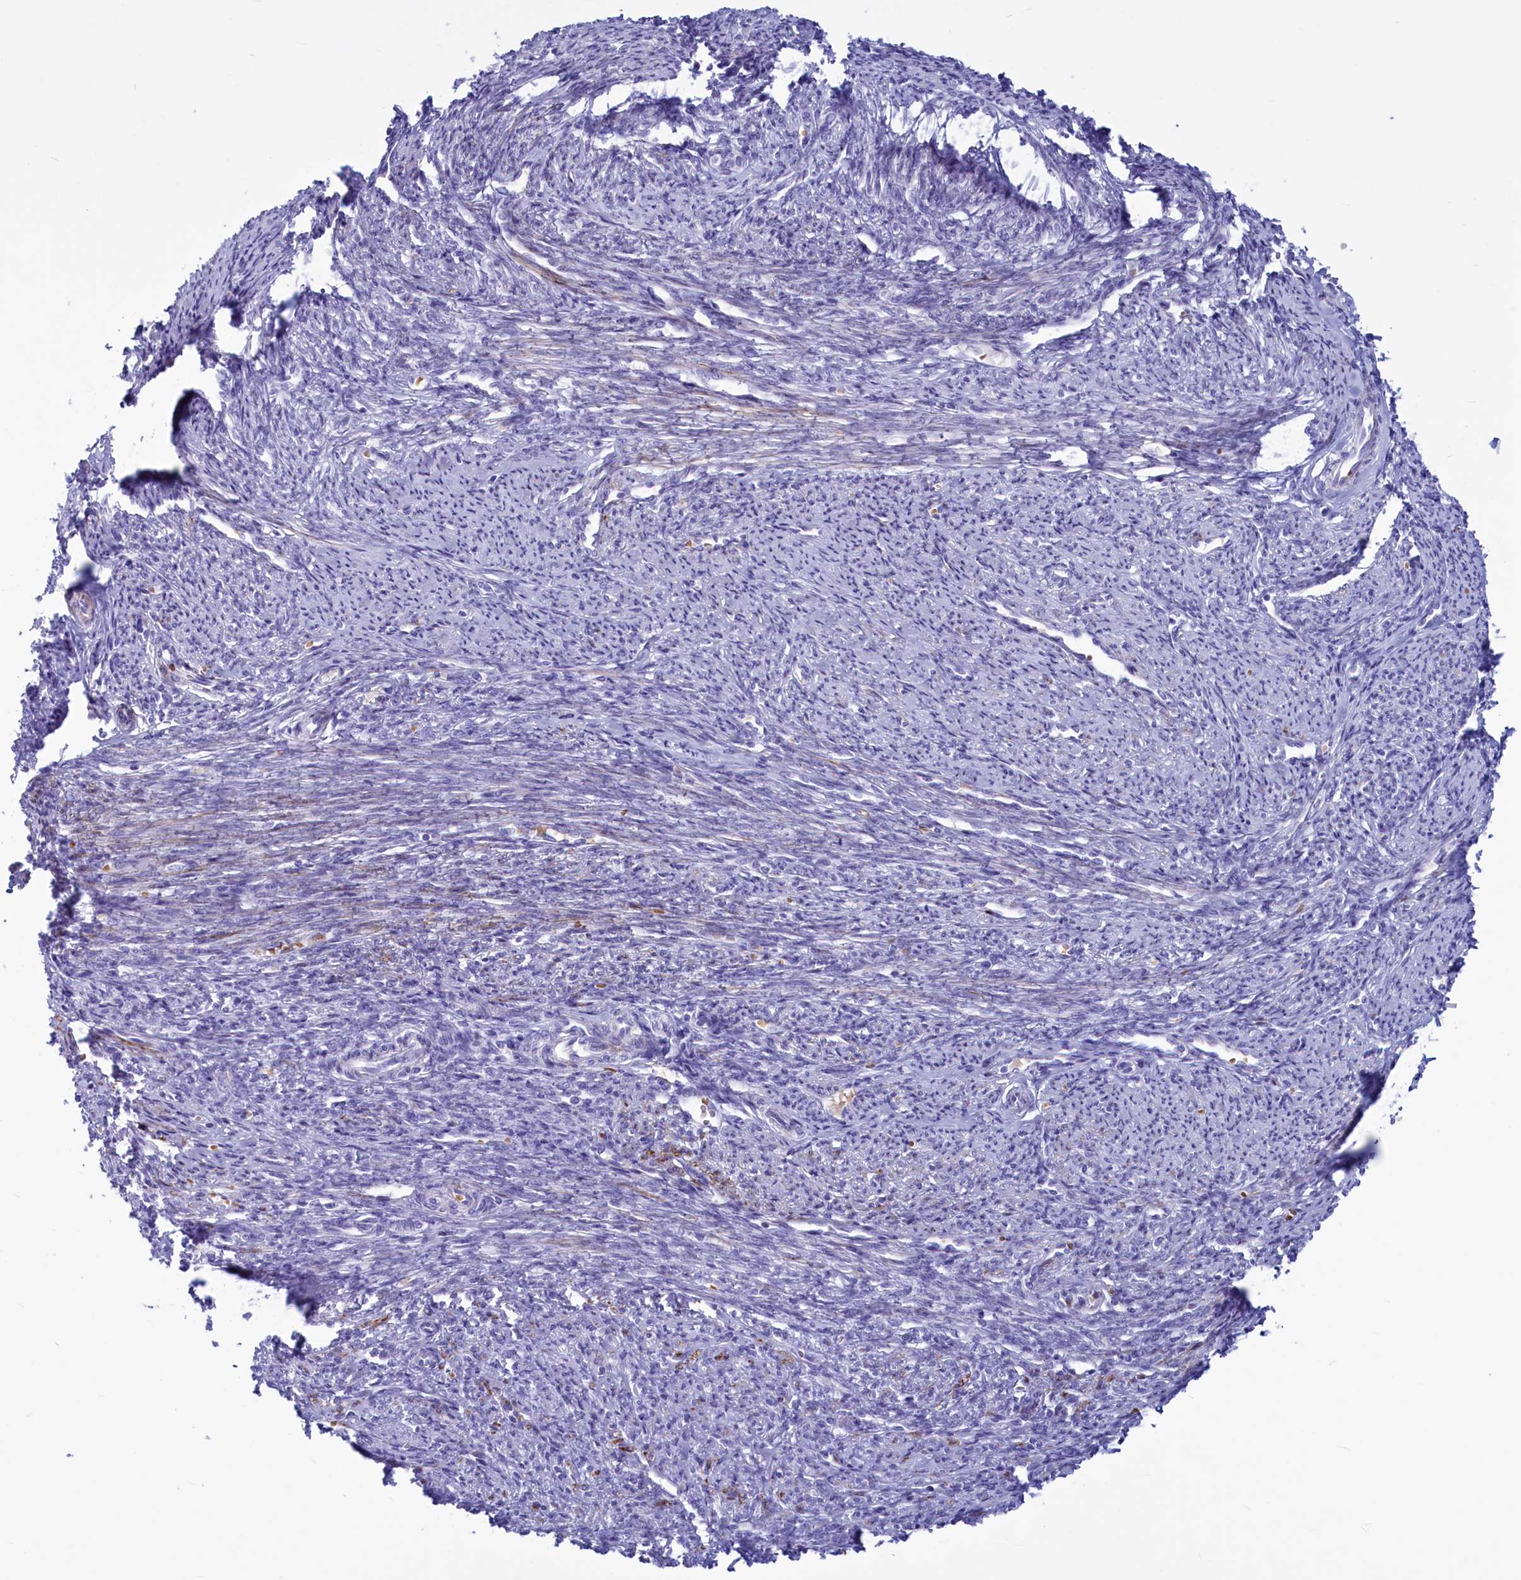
{"staining": {"intensity": "moderate", "quantity": "25%-75%", "location": "cytoplasmic/membranous"}, "tissue": "smooth muscle", "cell_type": "Smooth muscle cells", "image_type": "normal", "snomed": [{"axis": "morphology", "description": "Normal tissue, NOS"}, {"axis": "topography", "description": "Smooth muscle"}, {"axis": "topography", "description": "Uterus"}], "caption": "Protein staining by immunohistochemistry reveals moderate cytoplasmic/membranous expression in about 25%-75% of smooth muscle cells in benign smooth muscle. (DAB IHC with brightfield microscopy, high magnification).", "gene": "GAPDHS", "patient": {"sex": "female", "age": 59}}